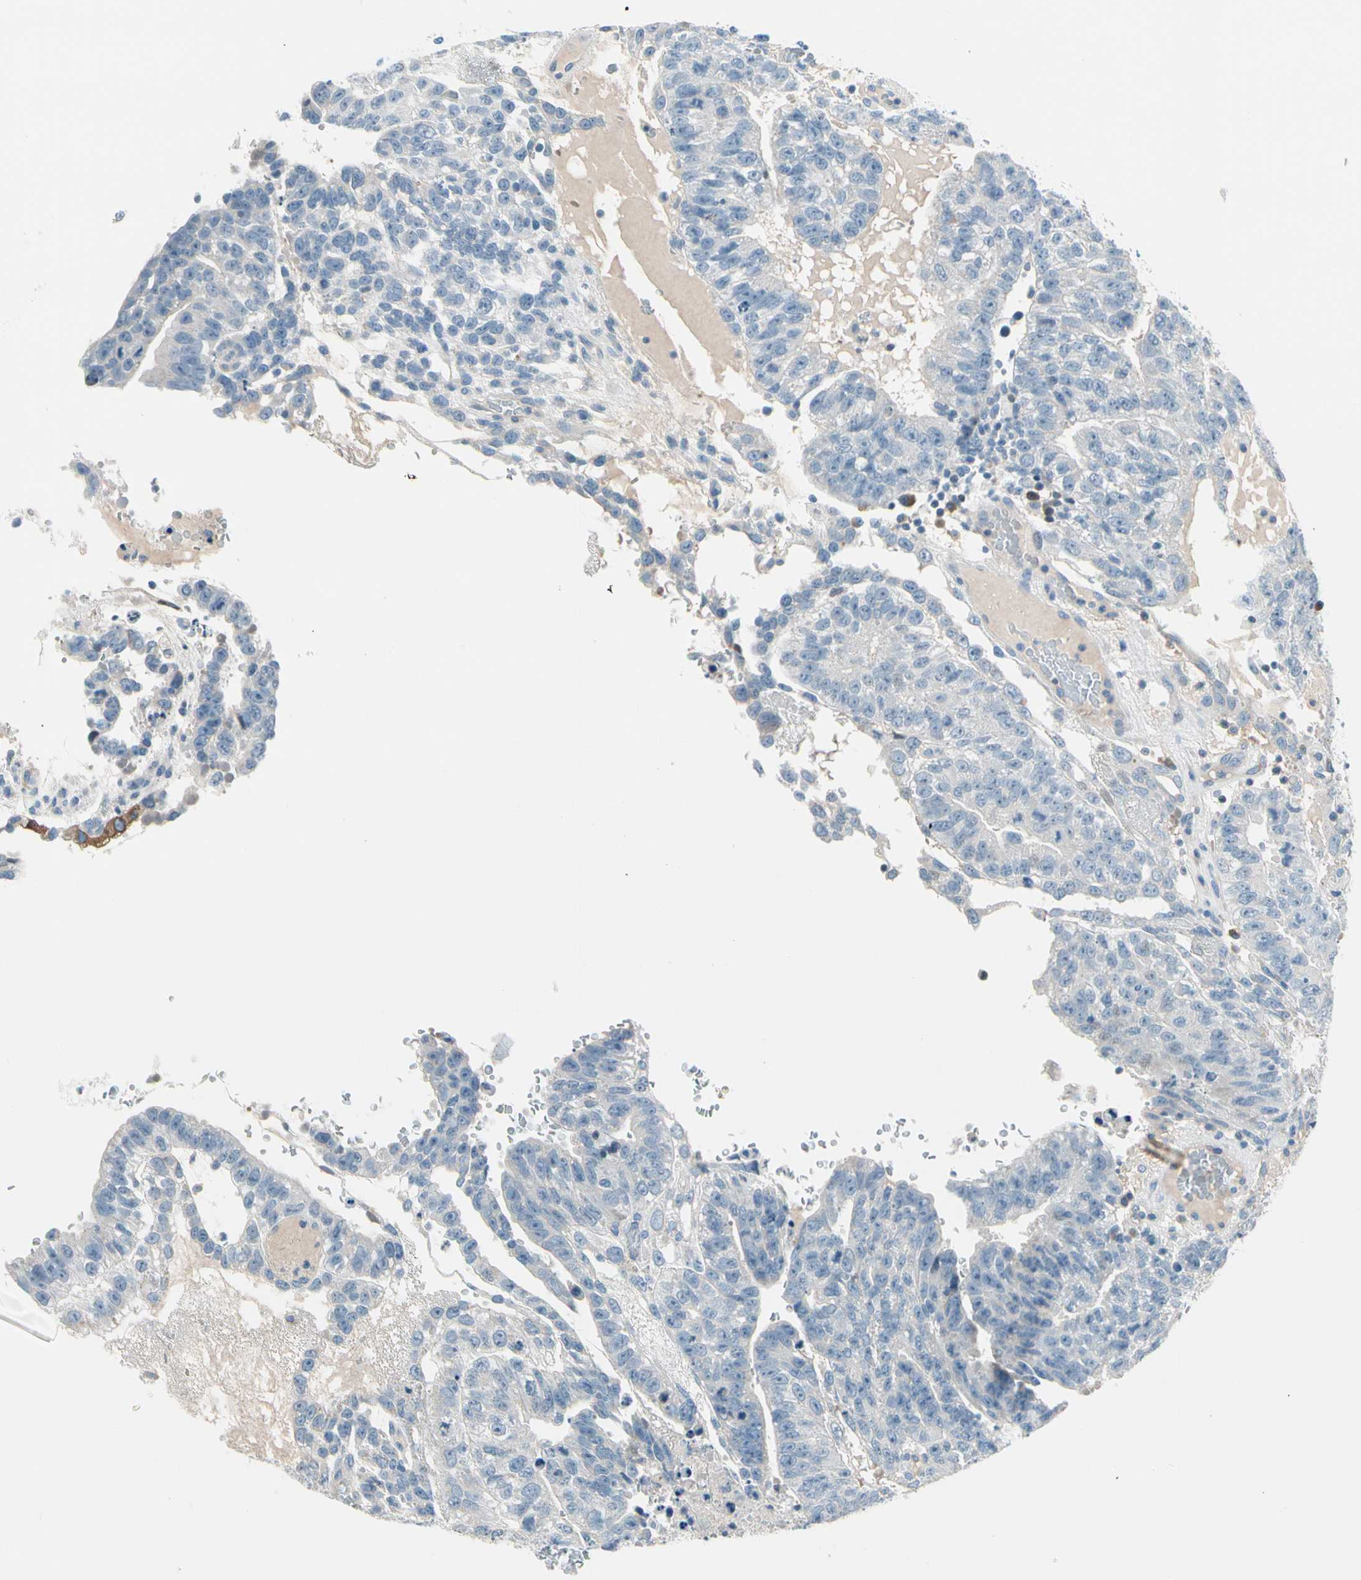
{"staining": {"intensity": "negative", "quantity": "none", "location": "none"}, "tissue": "testis cancer", "cell_type": "Tumor cells", "image_type": "cancer", "snomed": [{"axis": "morphology", "description": "Seminoma, NOS"}, {"axis": "morphology", "description": "Carcinoma, Embryonal, NOS"}, {"axis": "topography", "description": "Testis"}], "caption": "This is an immunohistochemistry (IHC) photomicrograph of testis cancer (embryonal carcinoma). There is no staining in tumor cells.", "gene": "STK40", "patient": {"sex": "male", "age": 52}}